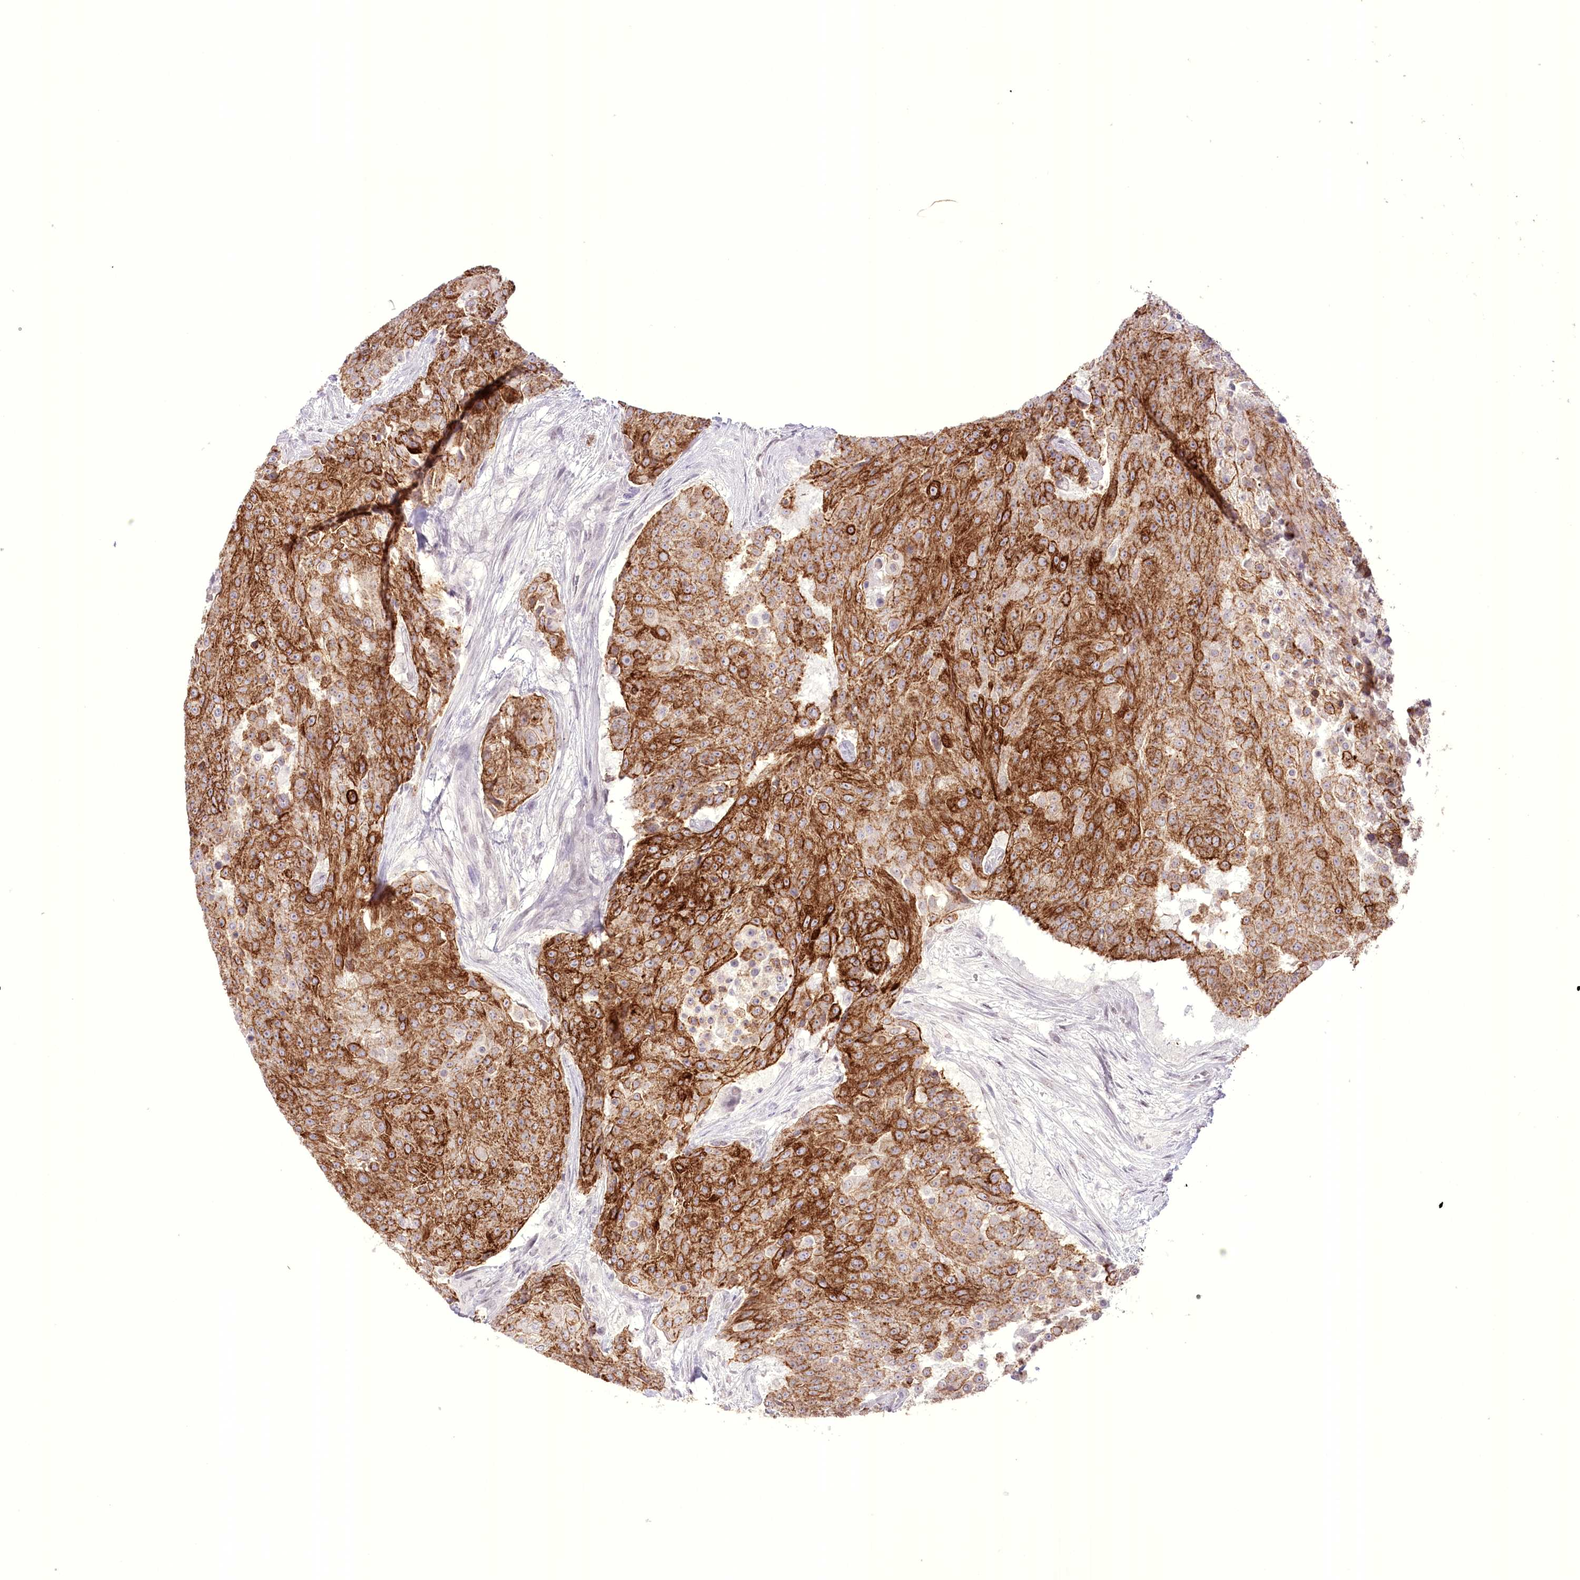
{"staining": {"intensity": "strong", "quantity": ">75%", "location": "cytoplasmic/membranous"}, "tissue": "urothelial cancer", "cell_type": "Tumor cells", "image_type": "cancer", "snomed": [{"axis": "morphology", "description": "Urothelial carcinoma, High grade"}, {"axis": "topography", "description": "Urinary bladder"}], "caption": "Immunohistochemical staining of high-grade urothelial carcinoma exhibits high levels of strong cytoplasmic/membranous protein positivity in approximately >75% of tumor cells. (IHC, brightfield microscopy, high magnification).", "gene": "SLC39A10", "patient": {"sex": "female", "age": 63}}